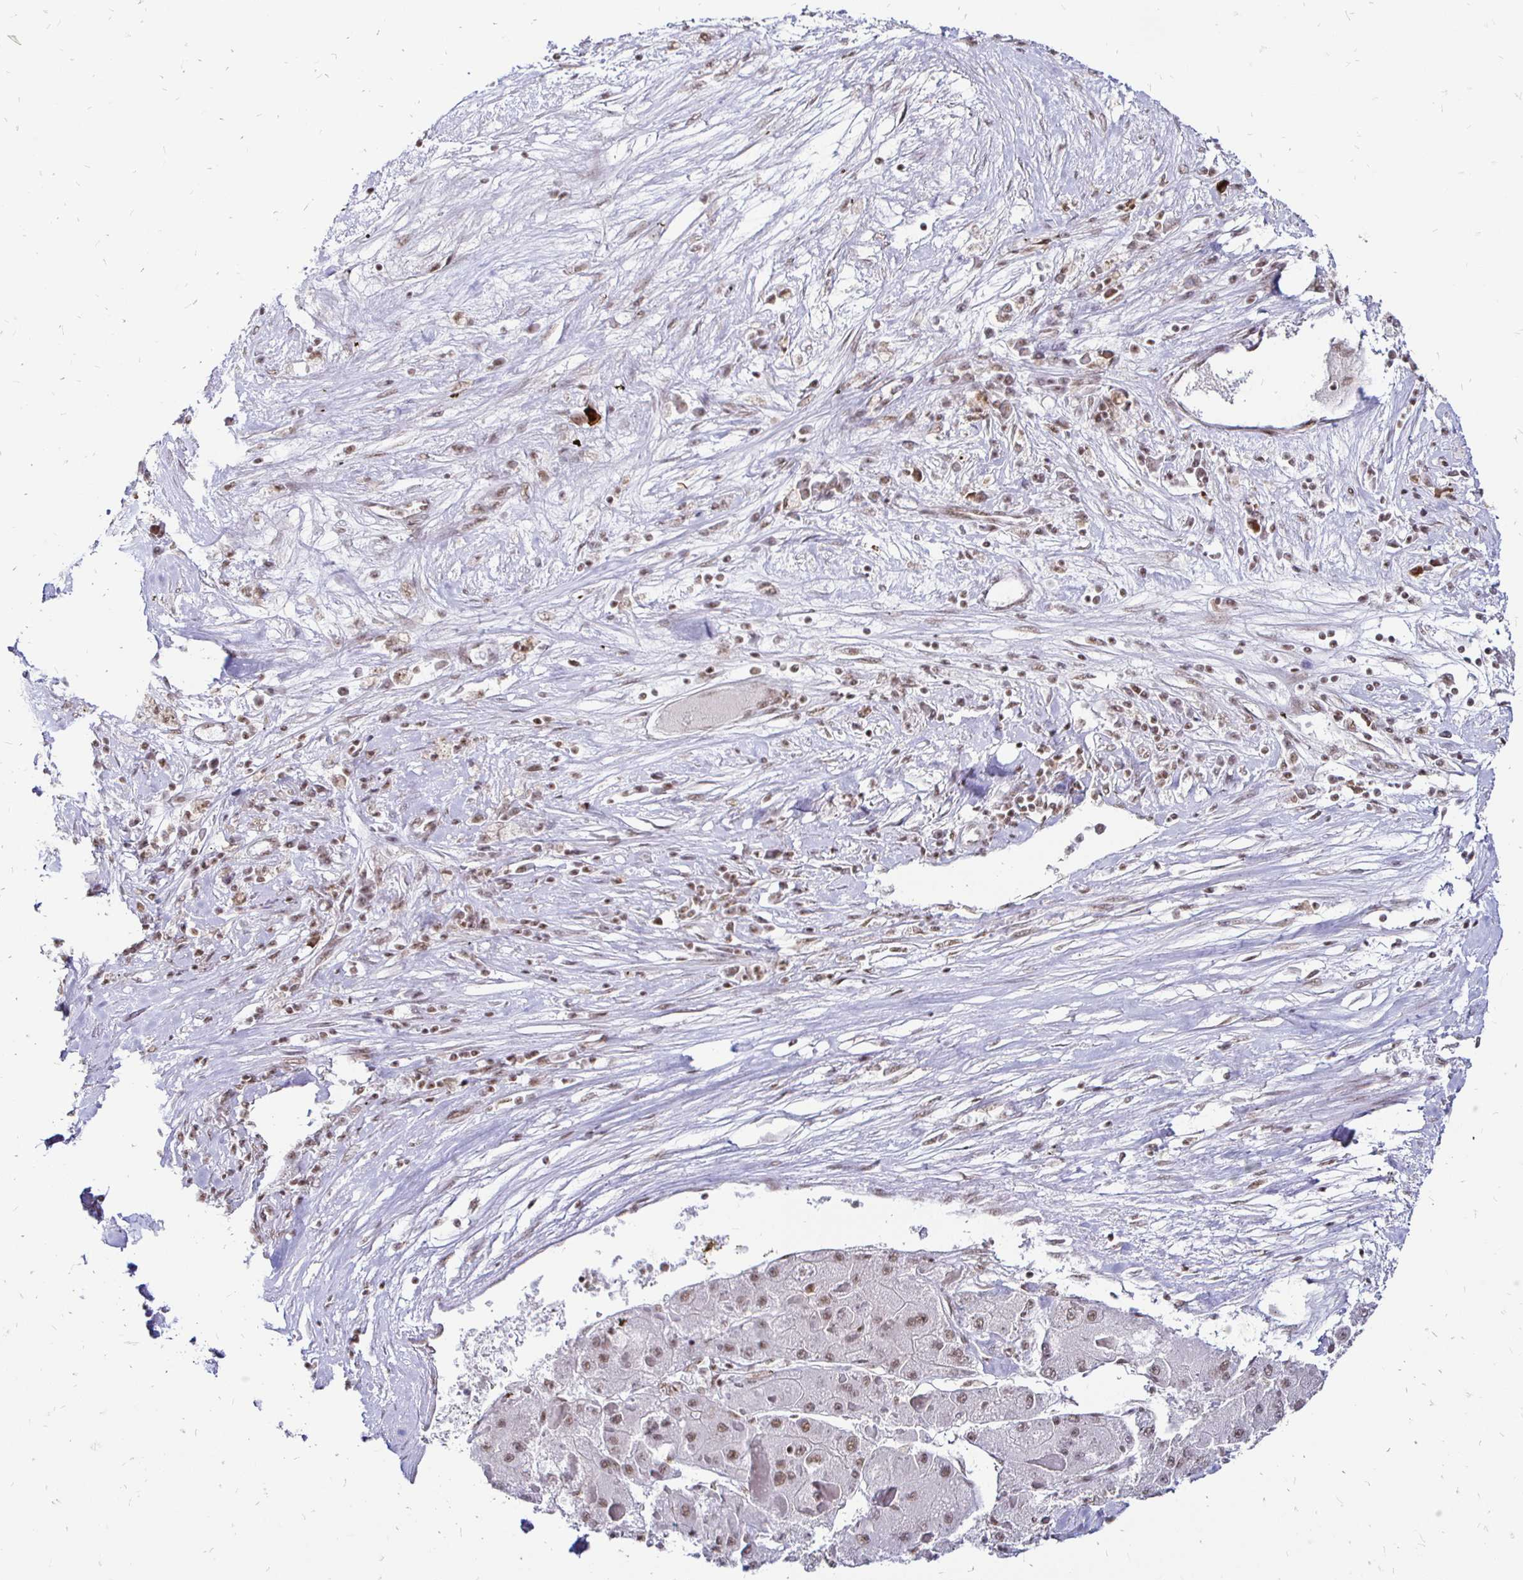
{"staining": {"intensity": "moderate", "quantity": ">75%", "location": "nuclear"}, "tissue": "liver cancer", "cell_type": "Tumor cells", "image_type": "cancer", "snomed": [{"axis": "morphology", "description": "Carcinoma, Hepatocellular, NOS"}, {"axis": "topography", "description": "Liver"}], "caption": "This is a photomicrograph of immunohistochemistry (IHC) staining of liver hepatocellular carcinoma, which shows moderate expression in the nuclear of tumor cells.", "gene": "SIN3A", "patient": {"sex": "female", "age": 73}}